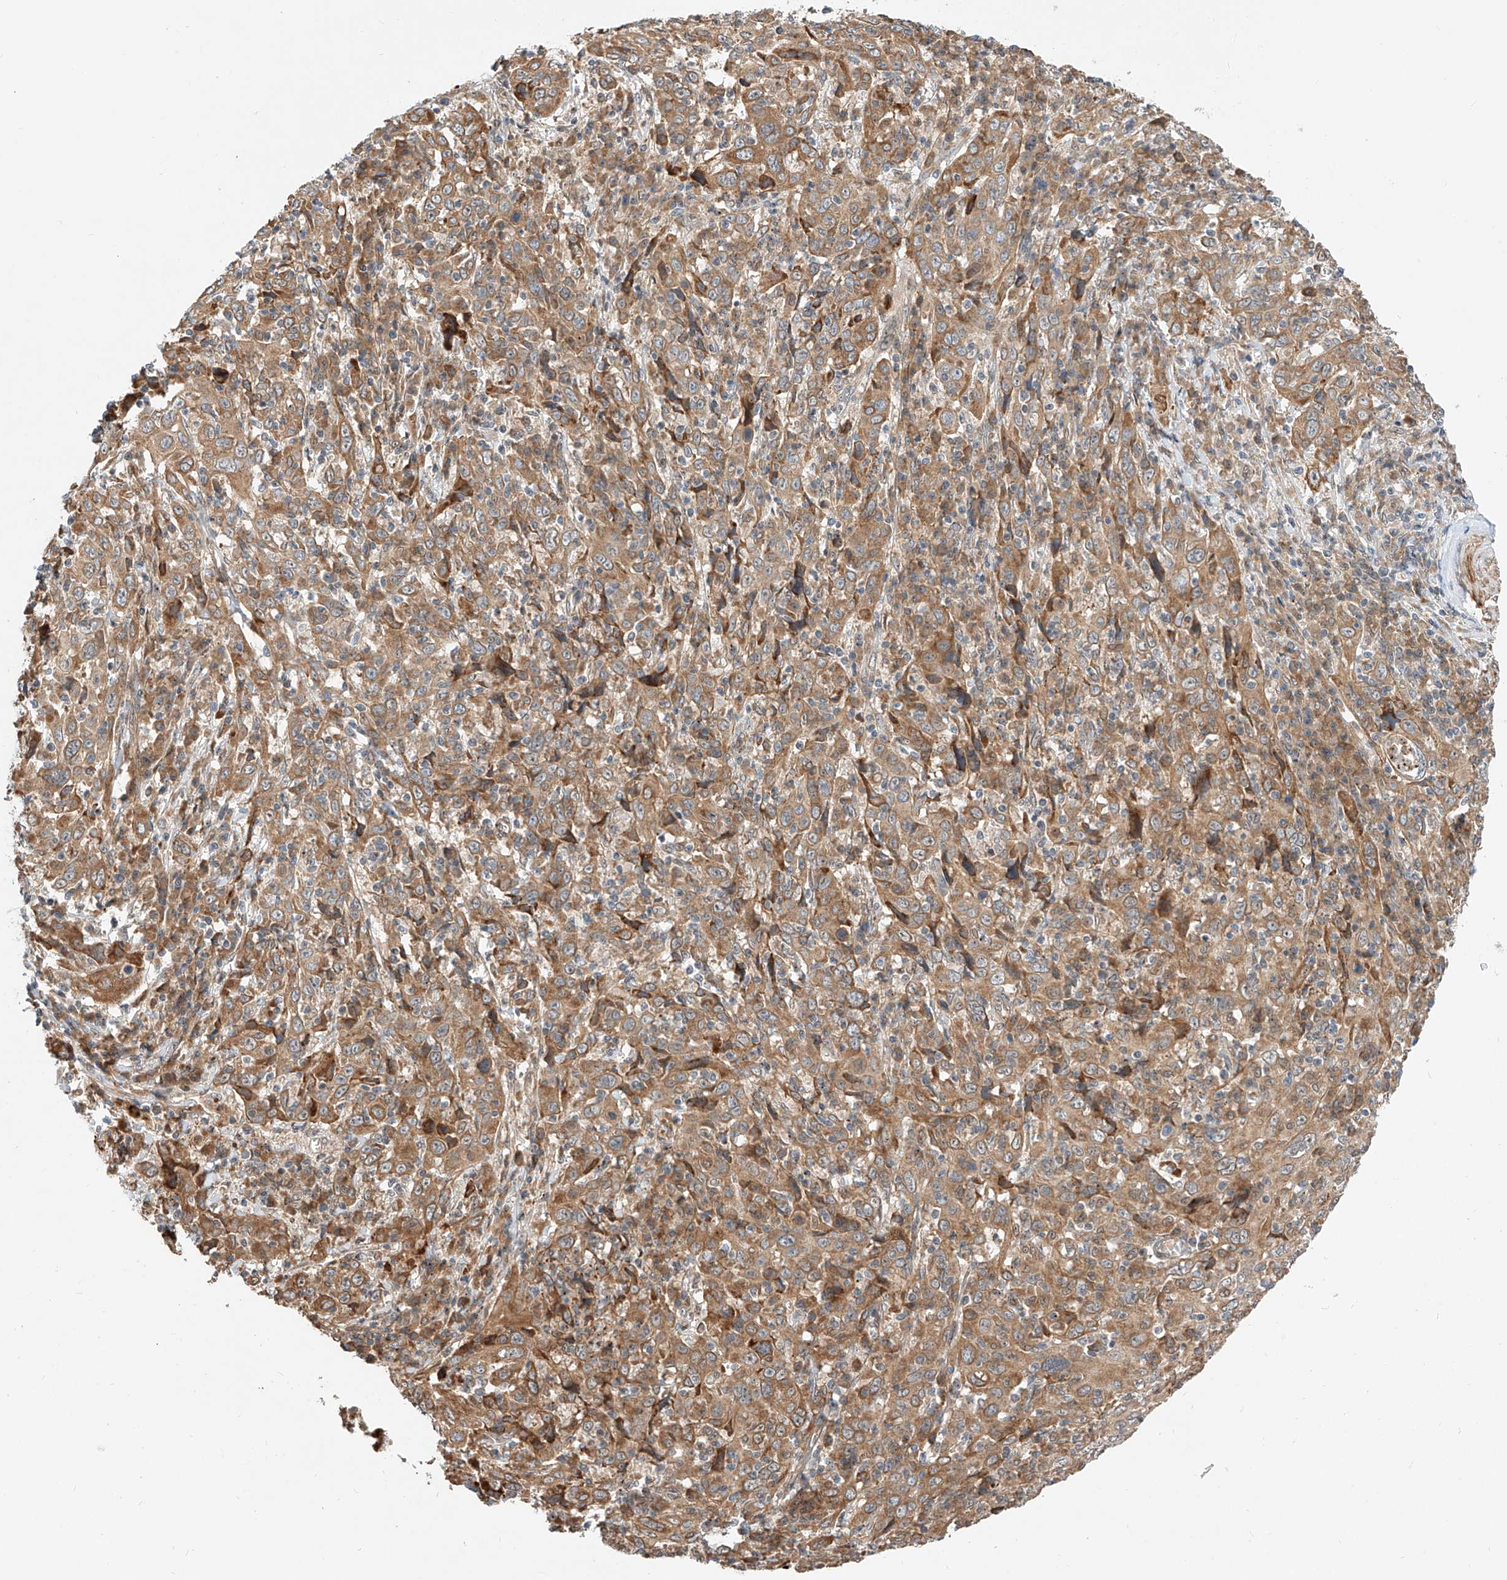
{"staining": {"intensity": "moderate", "quantity": ">75%", "location": "cytoplasmic/membranous"}, "tissue": "cervical cancer", "cell_type": "Tumor cells", "image_type": "cancer", "snomed": [{"axis": "morphology", "description": "Squamous cell carcinoma, NOS"}, {"axis": "topography", "description": "Cervix"}], "caption": "Immunohistochemical staining of human cervical squamous cell carcinoma displays moderate cytoplasmic/membranous protein expression in about >75% of tumor cells.", "gene": "CPAMD8", "patient": {"sex": "female", "age": 46}}